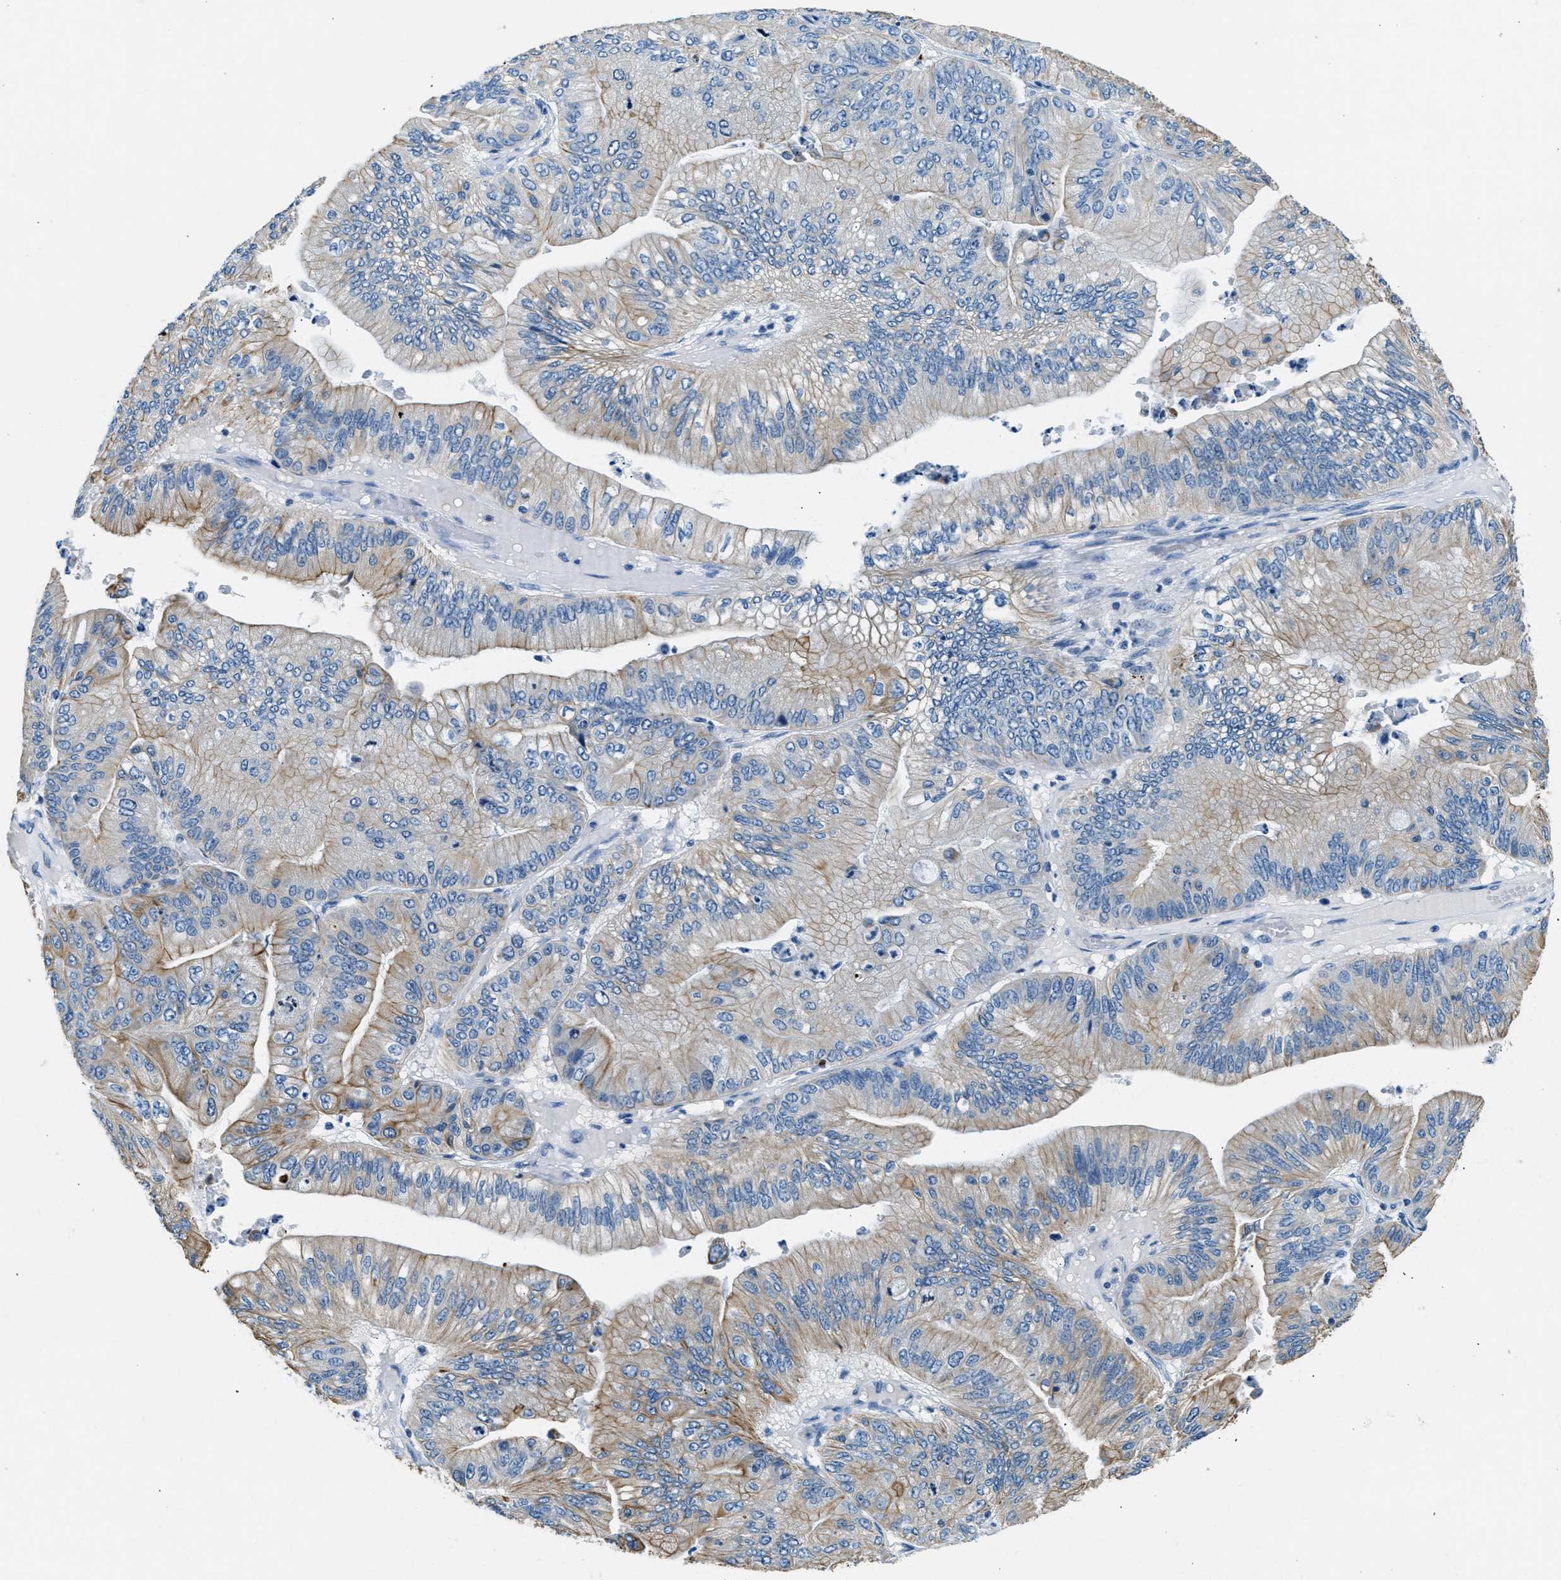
{"staining": {"intensity": "weak", "quantity": "25%-75%", "location": "cytoplasmic/membranous"}, "tissue": "ovarian cancer", "cell_type": "Tumor cells", "image_type": "cancer", "snomed": [{"axis": "morphology", "description": "Cystadenocarcinoma, mucinous, NOS"}, {"axis": "topography", "description": "Ovary"}], "caption": "Protein expression analysis of ovarian cancer exhibits weak cytoplasmic/membranous positivity in about 25%-75% of tumor cells.", "gene": "CFAP20", "patient": {"sex": "female", "age": 61}}